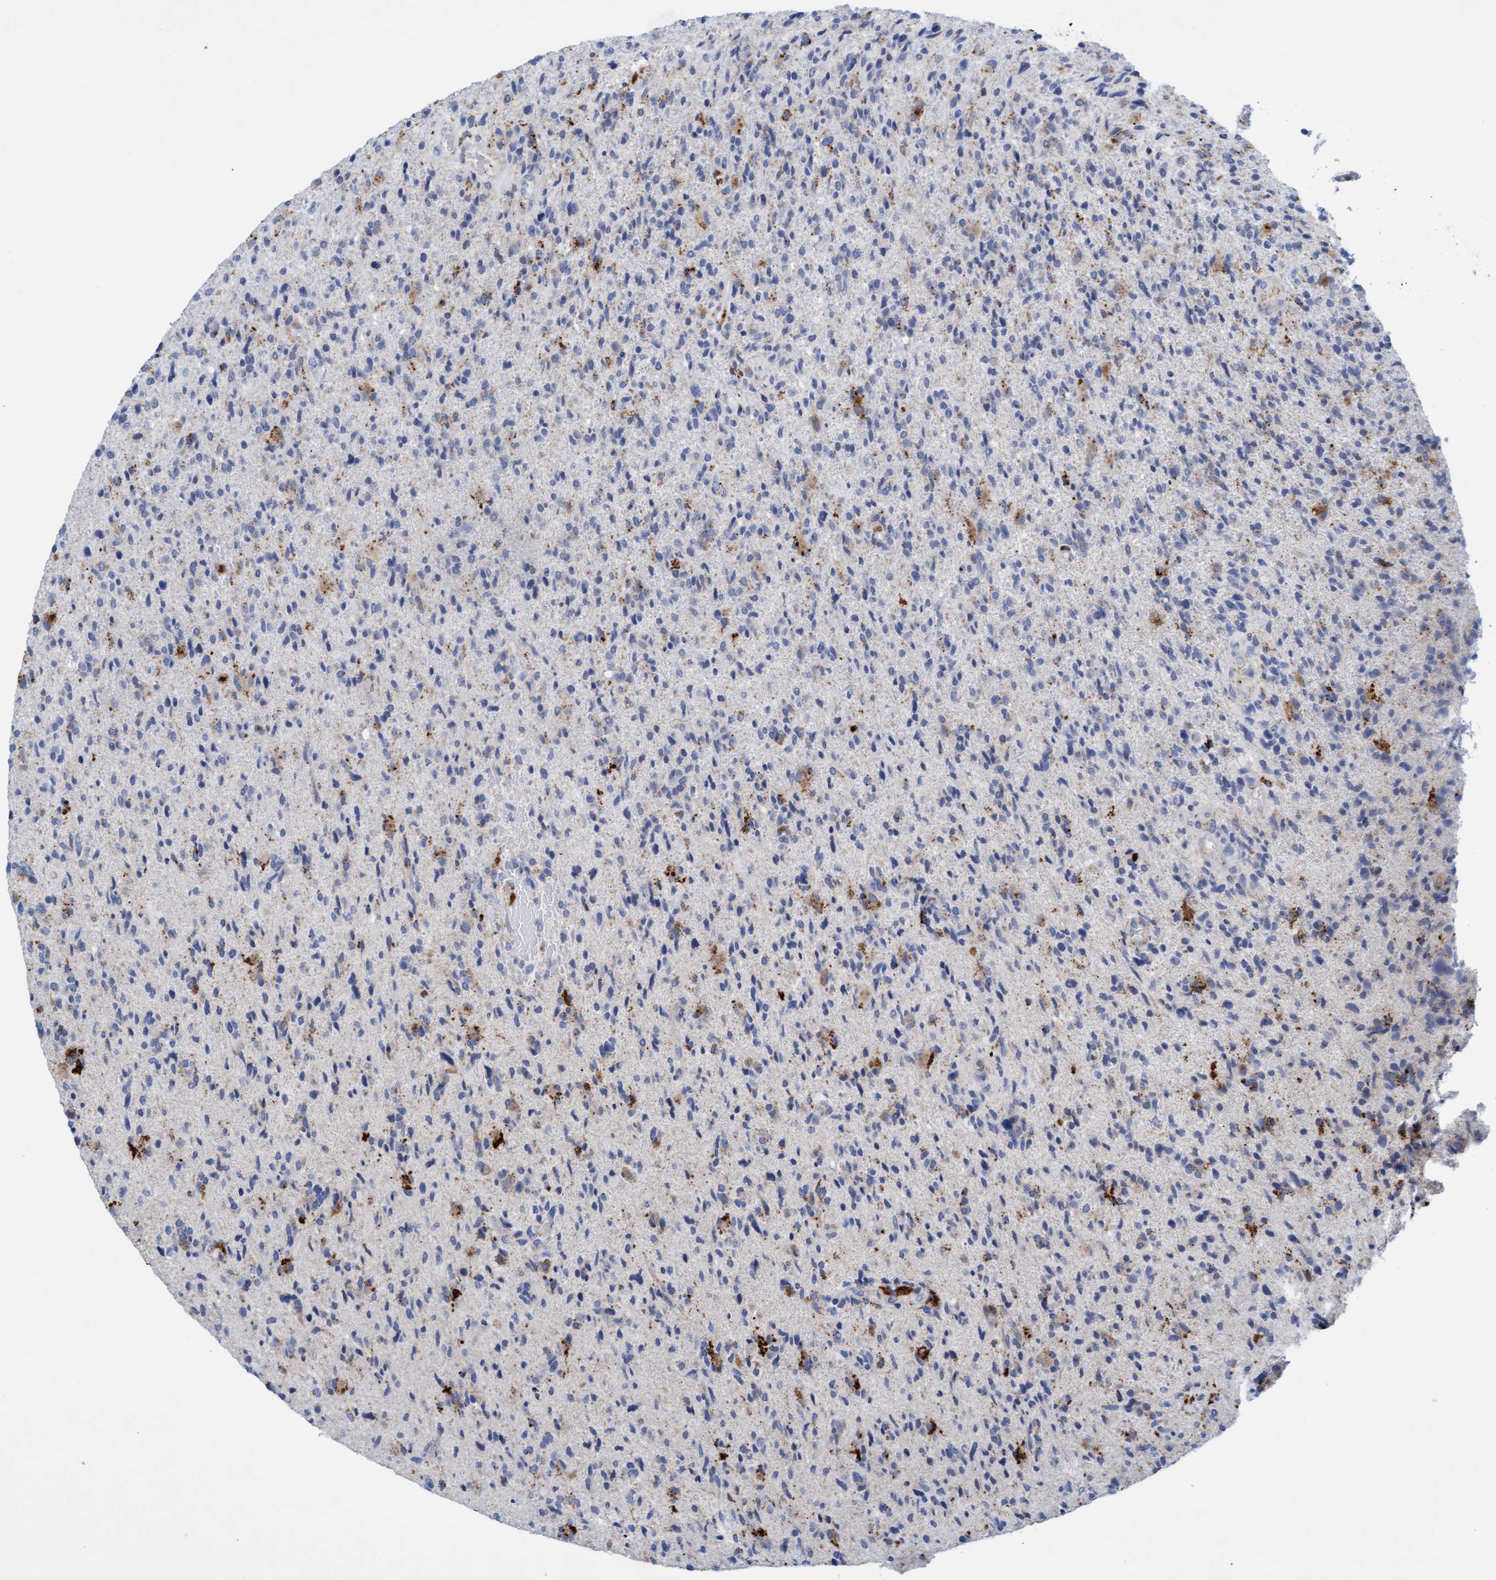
{"staining": {"intensity": "weak", "quantity": "<25%", "location": "cytoplasmic/membranous"}, "tissue": "glioma", "cell_type": "Tumor cells", "image_type": "cancer", "snomed": [{"axis": "morphology", "description": "Glioma, malignant, High grade"}, {"axis": "topography", "description": "Brain"}], "caption": "Immunohistochemistry (IHC) of glioma demonstrates no staining in tumor cells. (DAB immunohistochemistry (IHC) with hematoxylin counter stain).", "gene": "SGSH", "patient": {"sex": "male", "age": 72}}